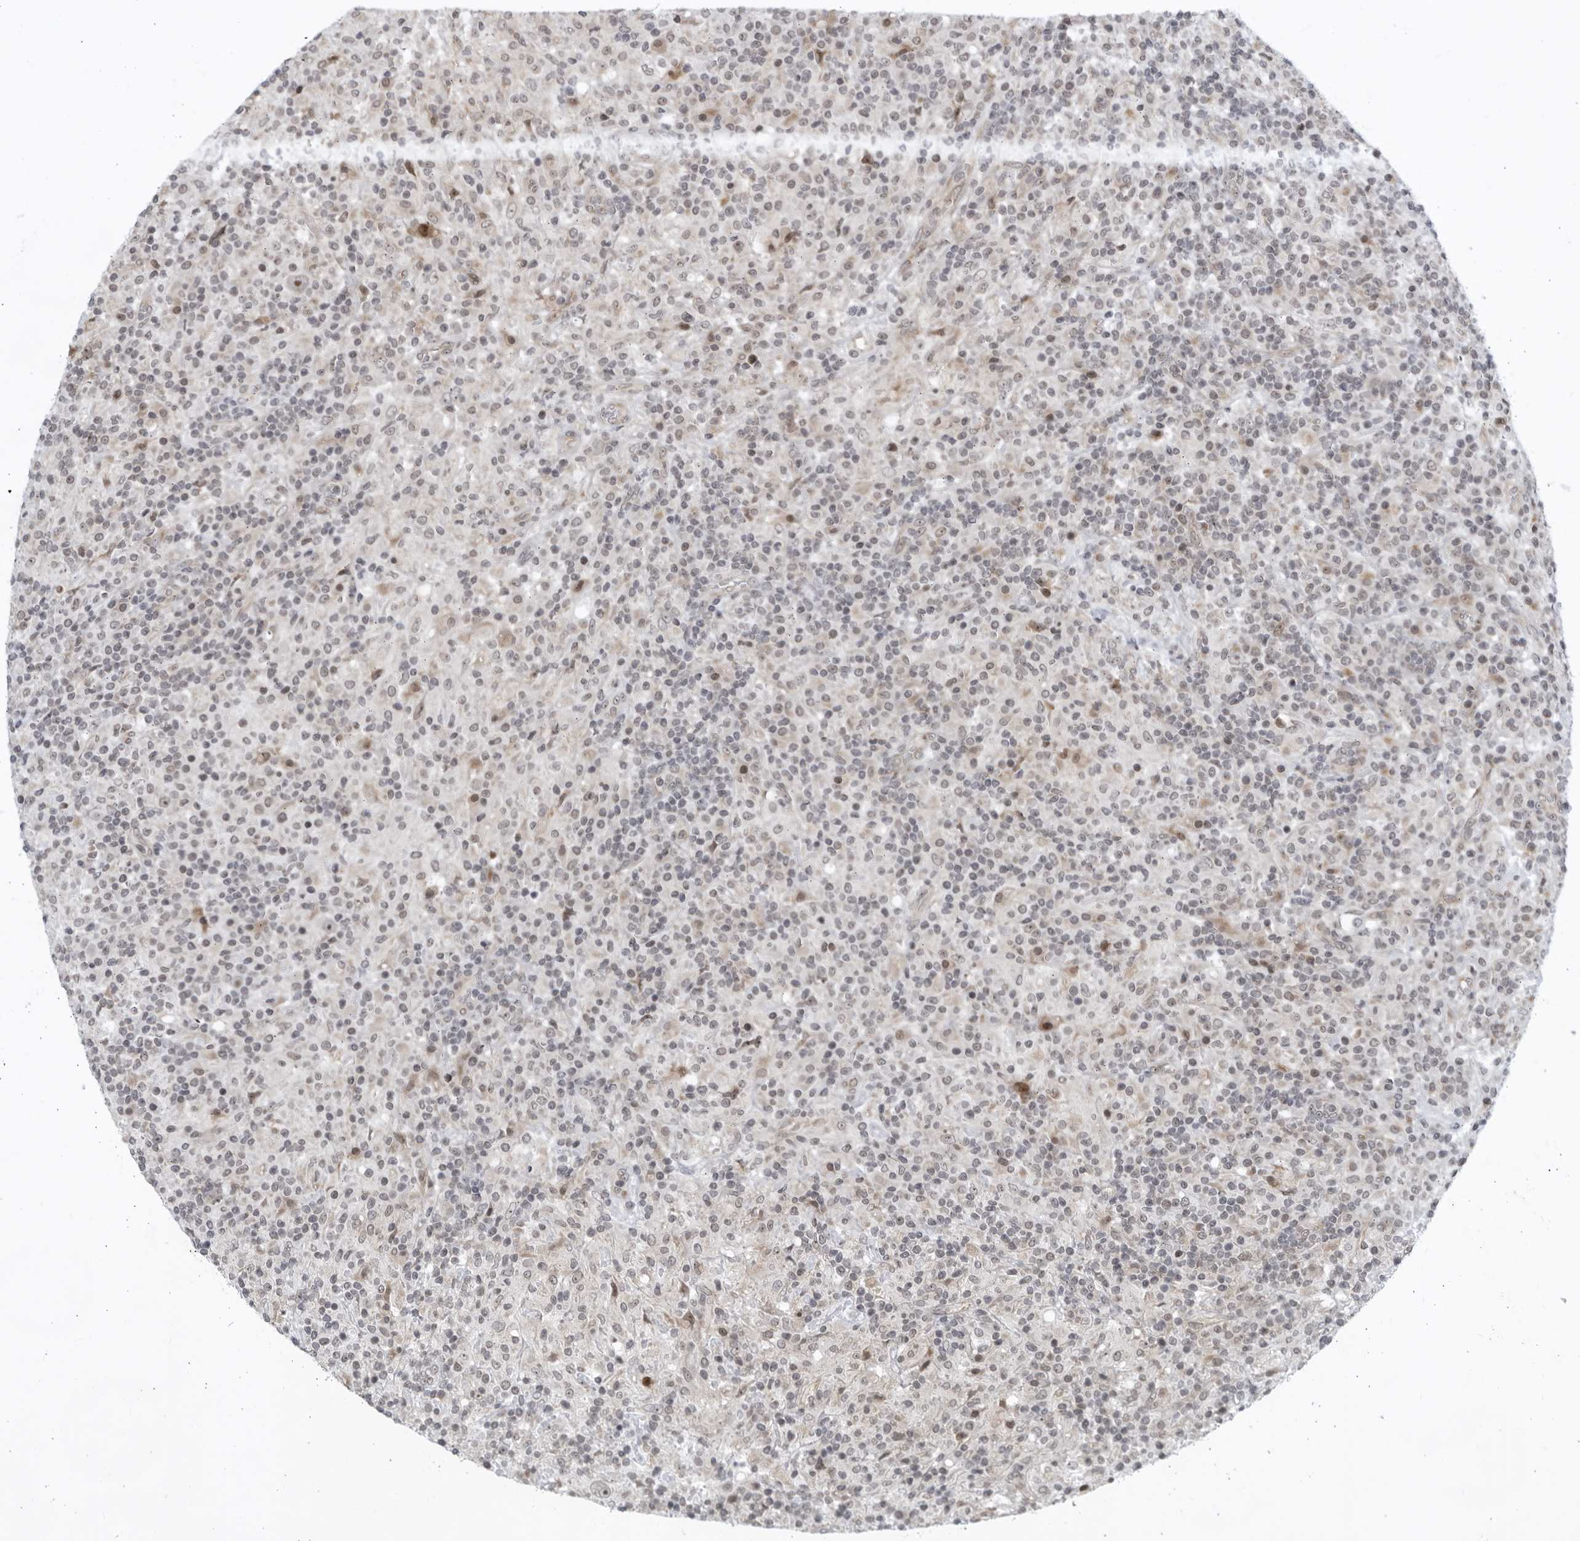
{"staining": {"intensity": "weak", "quantity": ">75%", "location": "nuclear"}, "tissue": "lymphoma", "cell_type": "Tumor cells", "image_type": "cancer", "snomed": [{"axis": "morphology", "description": "Hodgkin's disease, NOS"}, {"axis": "topography", "description": "Lymph node"}], "caption": "Weak nuclear protein staining is present in approximately >75% of tumor cells in lymphoma.", "gene": "ITGB3BP", "patient": {"sex": "male", "age": 70}}